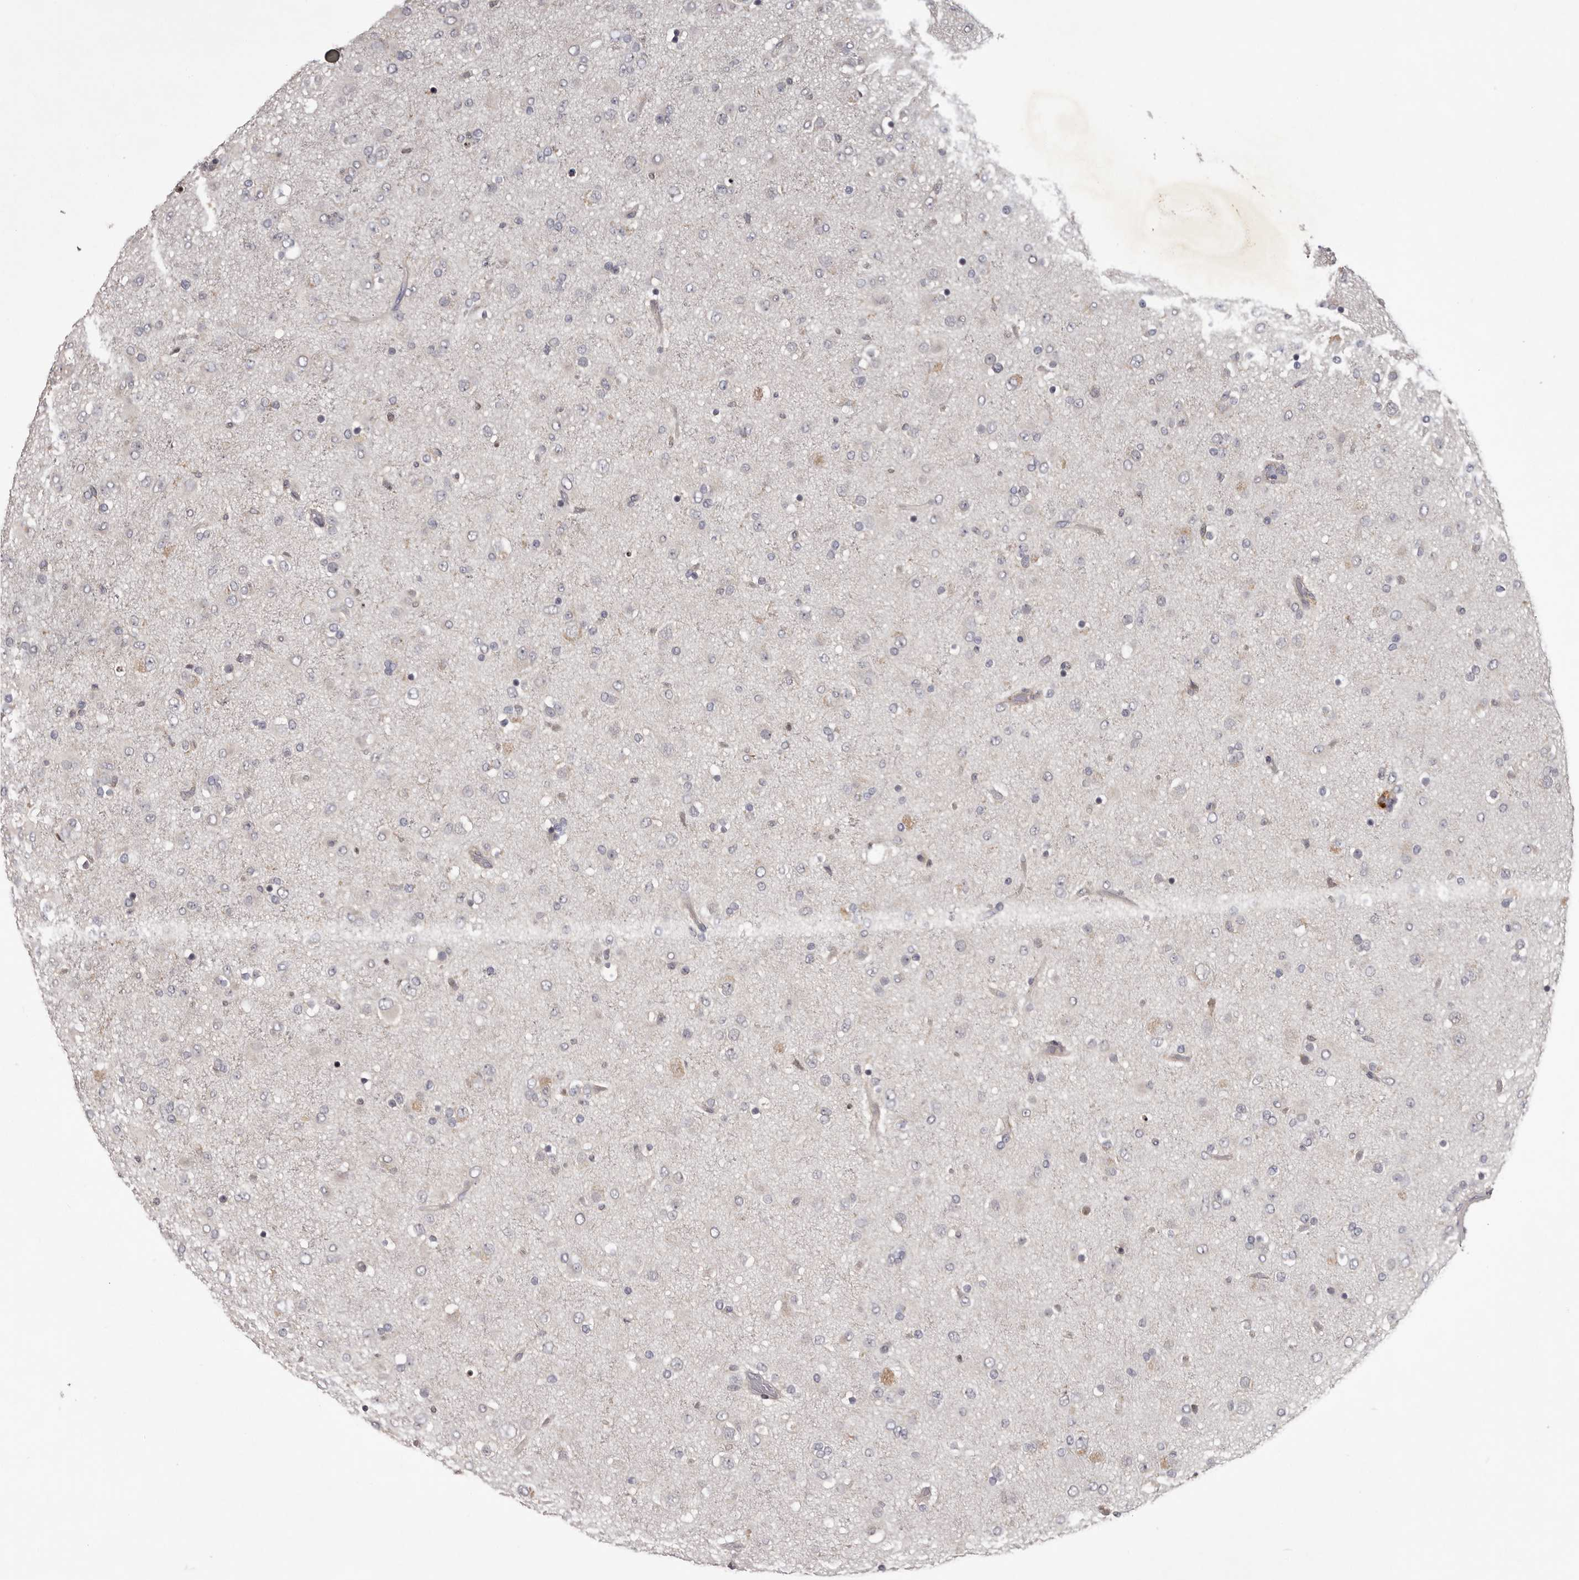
{"staining": {"intensity": "negative", "quantity": "none", "location": "none"}, "tissue": "glioma", "cell_type": "Tumor cells", "image_type": "cancer", "snomed": [{"axis": "morphology", "description": "Glioma, malignant, Low grade"}, {"axis": "topography", "description": "Brain"}], "caption": "Tumor cells are negative for protein expression in human low-grade glioma (malignant).", "gene": "ANKRD44", "patient": {"sex": "male", "age": 65}}